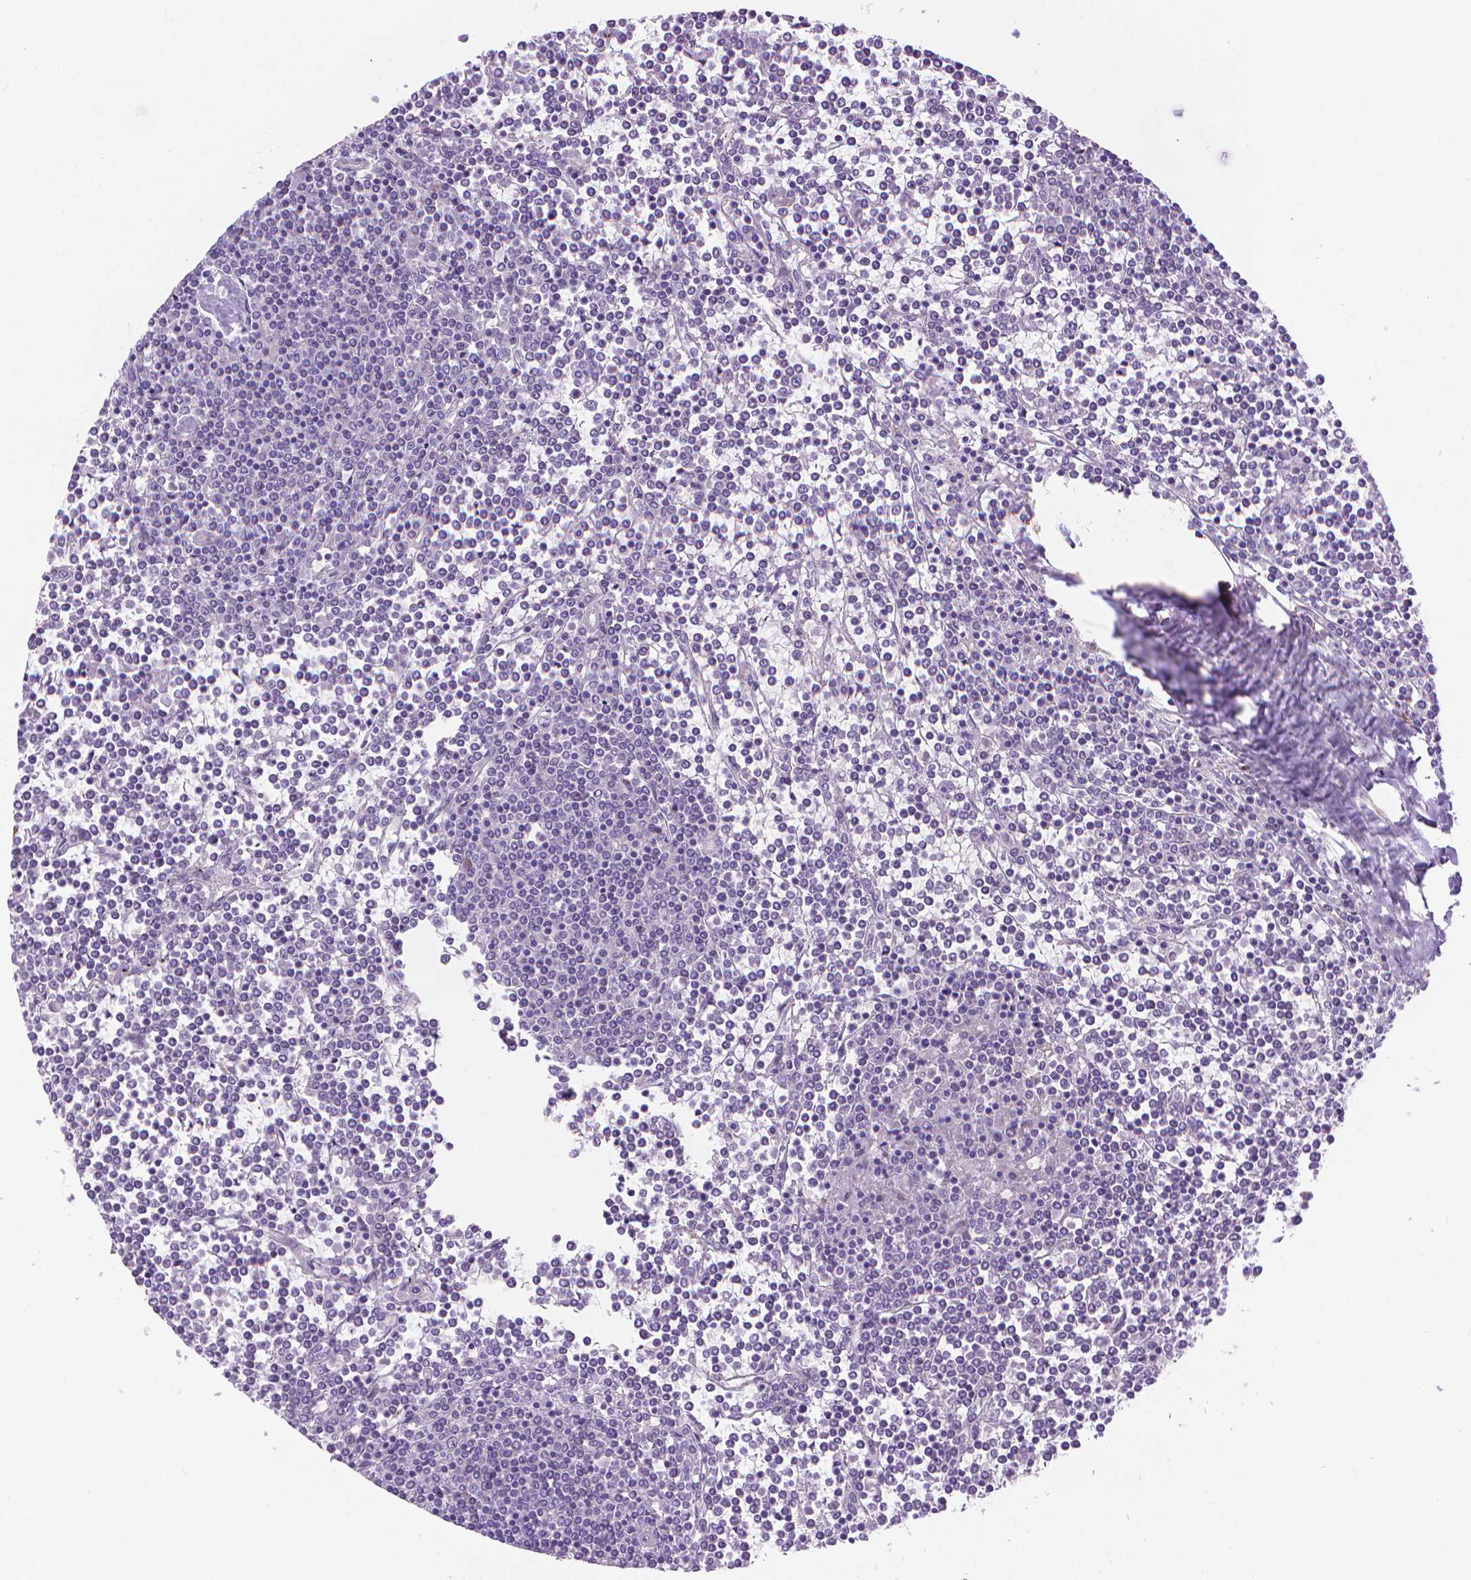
{"staining": {"intensity": "negative", "quantity": "none", "location": "none"}, "tissue": "lymphoma", "cell_type": "Tumor cells", "image_type": "cancer", "snomed": [{"axis": "morphology", "description": "Malignant lymphoma, non-Hodgkin's type, Low grade"}, {"axis": "topography", "description": "Spleen"}], "caption": "Immunohistochemistry (IHC) of low-grade malignant lymphoma, non-Hodgkin's type shows no expression in tumor cells.", "gene": "CLIC4", "patient": {"sex": "female", "age": 19}}